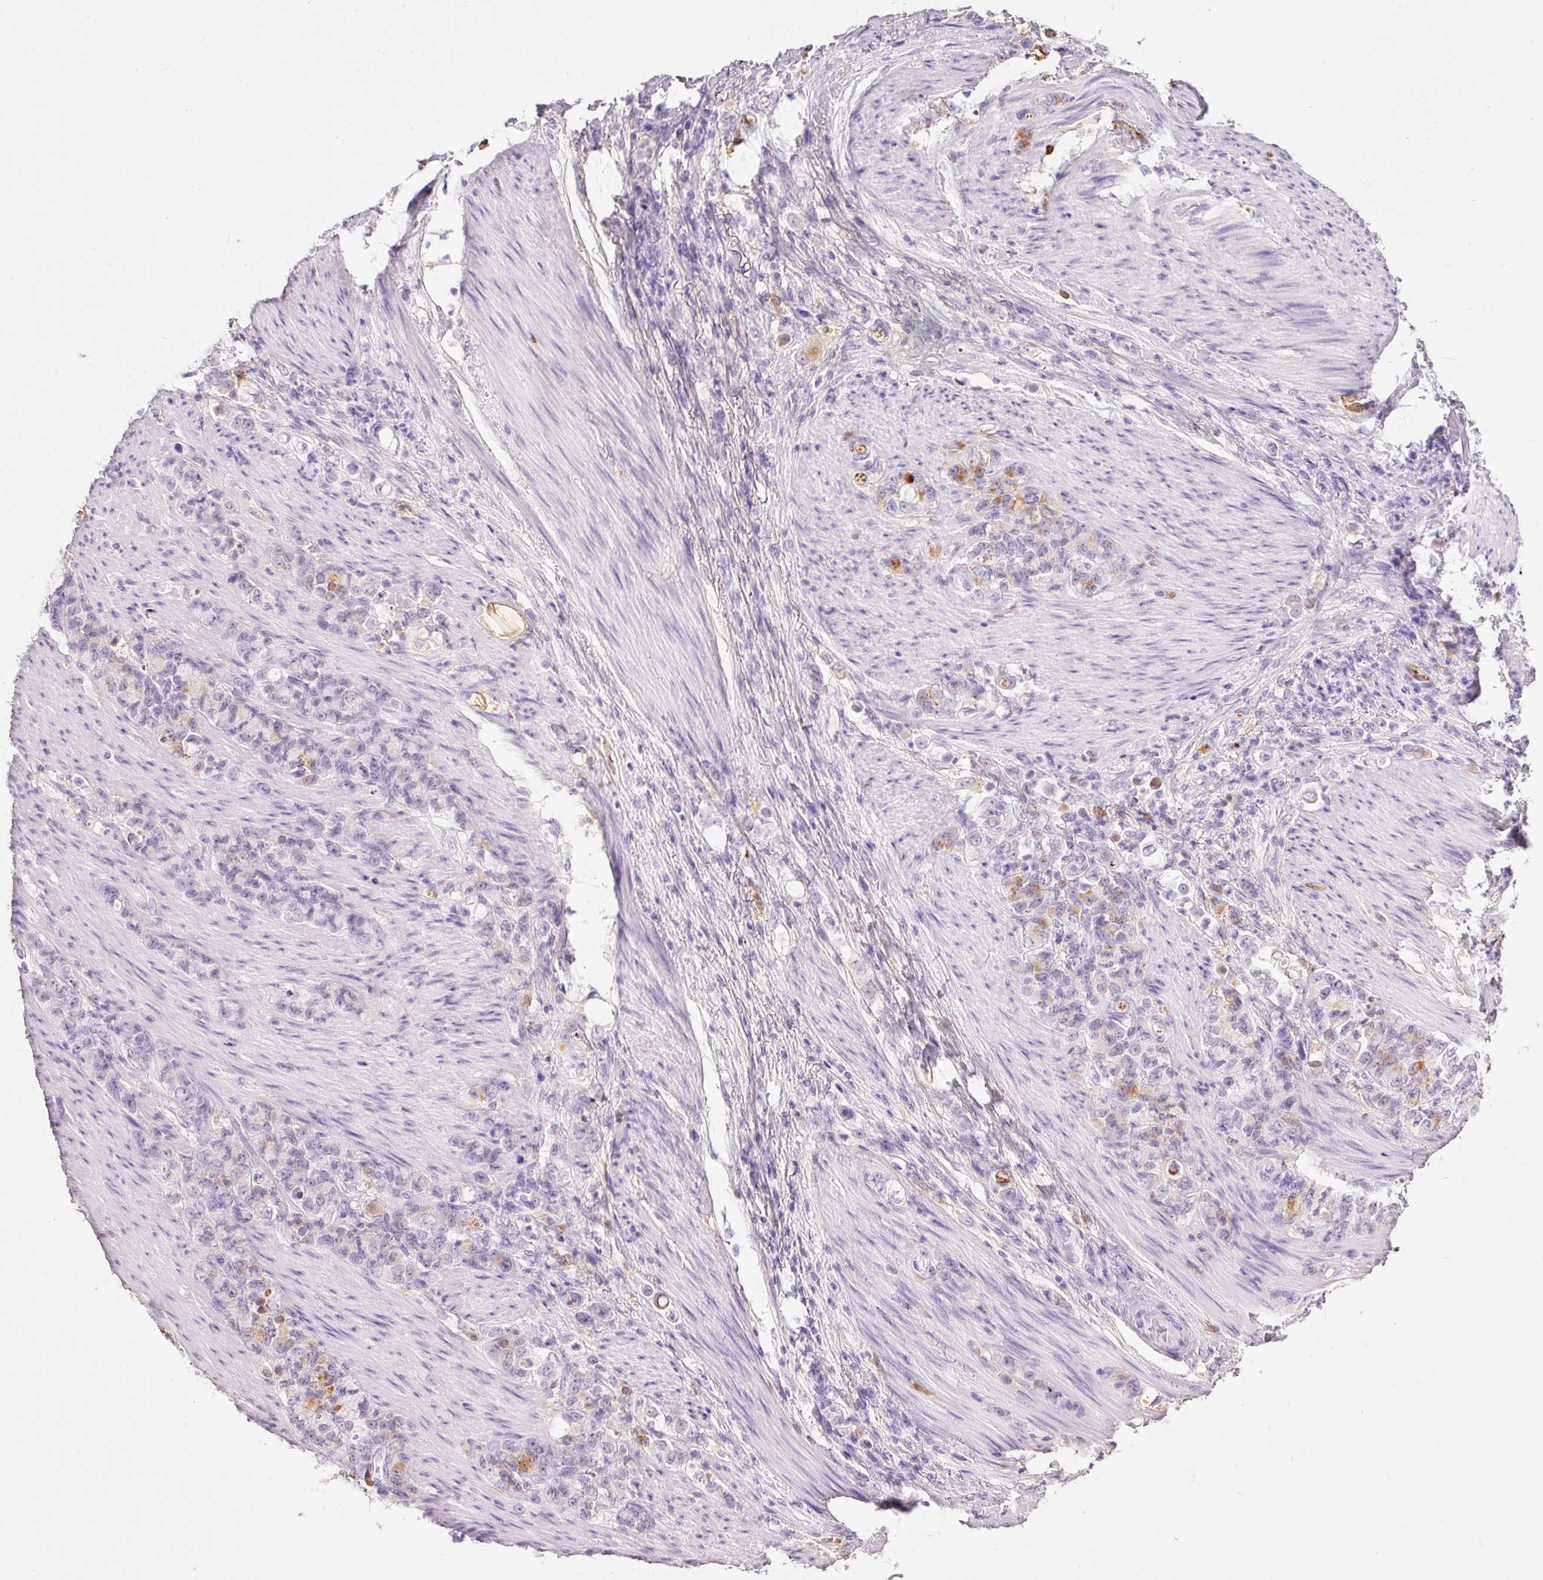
{"staining": {"intensity": "moderate", "quantity": "<25%", "location": "cytoplasmic/membranous"}, "tissue": "stomach cancer", "cell_type": "Tumor cells", "image_type": "cancer", "snomed": [{"axis": "morphology", "description": "Adenocarcinoma, NOS"}, {"axis": "topography", "description": "Stomach"}], "caption": "A low amount of moderate cytoplasmic/membranous staining is seen in about <25% of tumor cells in adenocarcinoma (stomach) tissue.", "gene": "PRPF38B", "patient": {"sex": "female", "age": 79}}